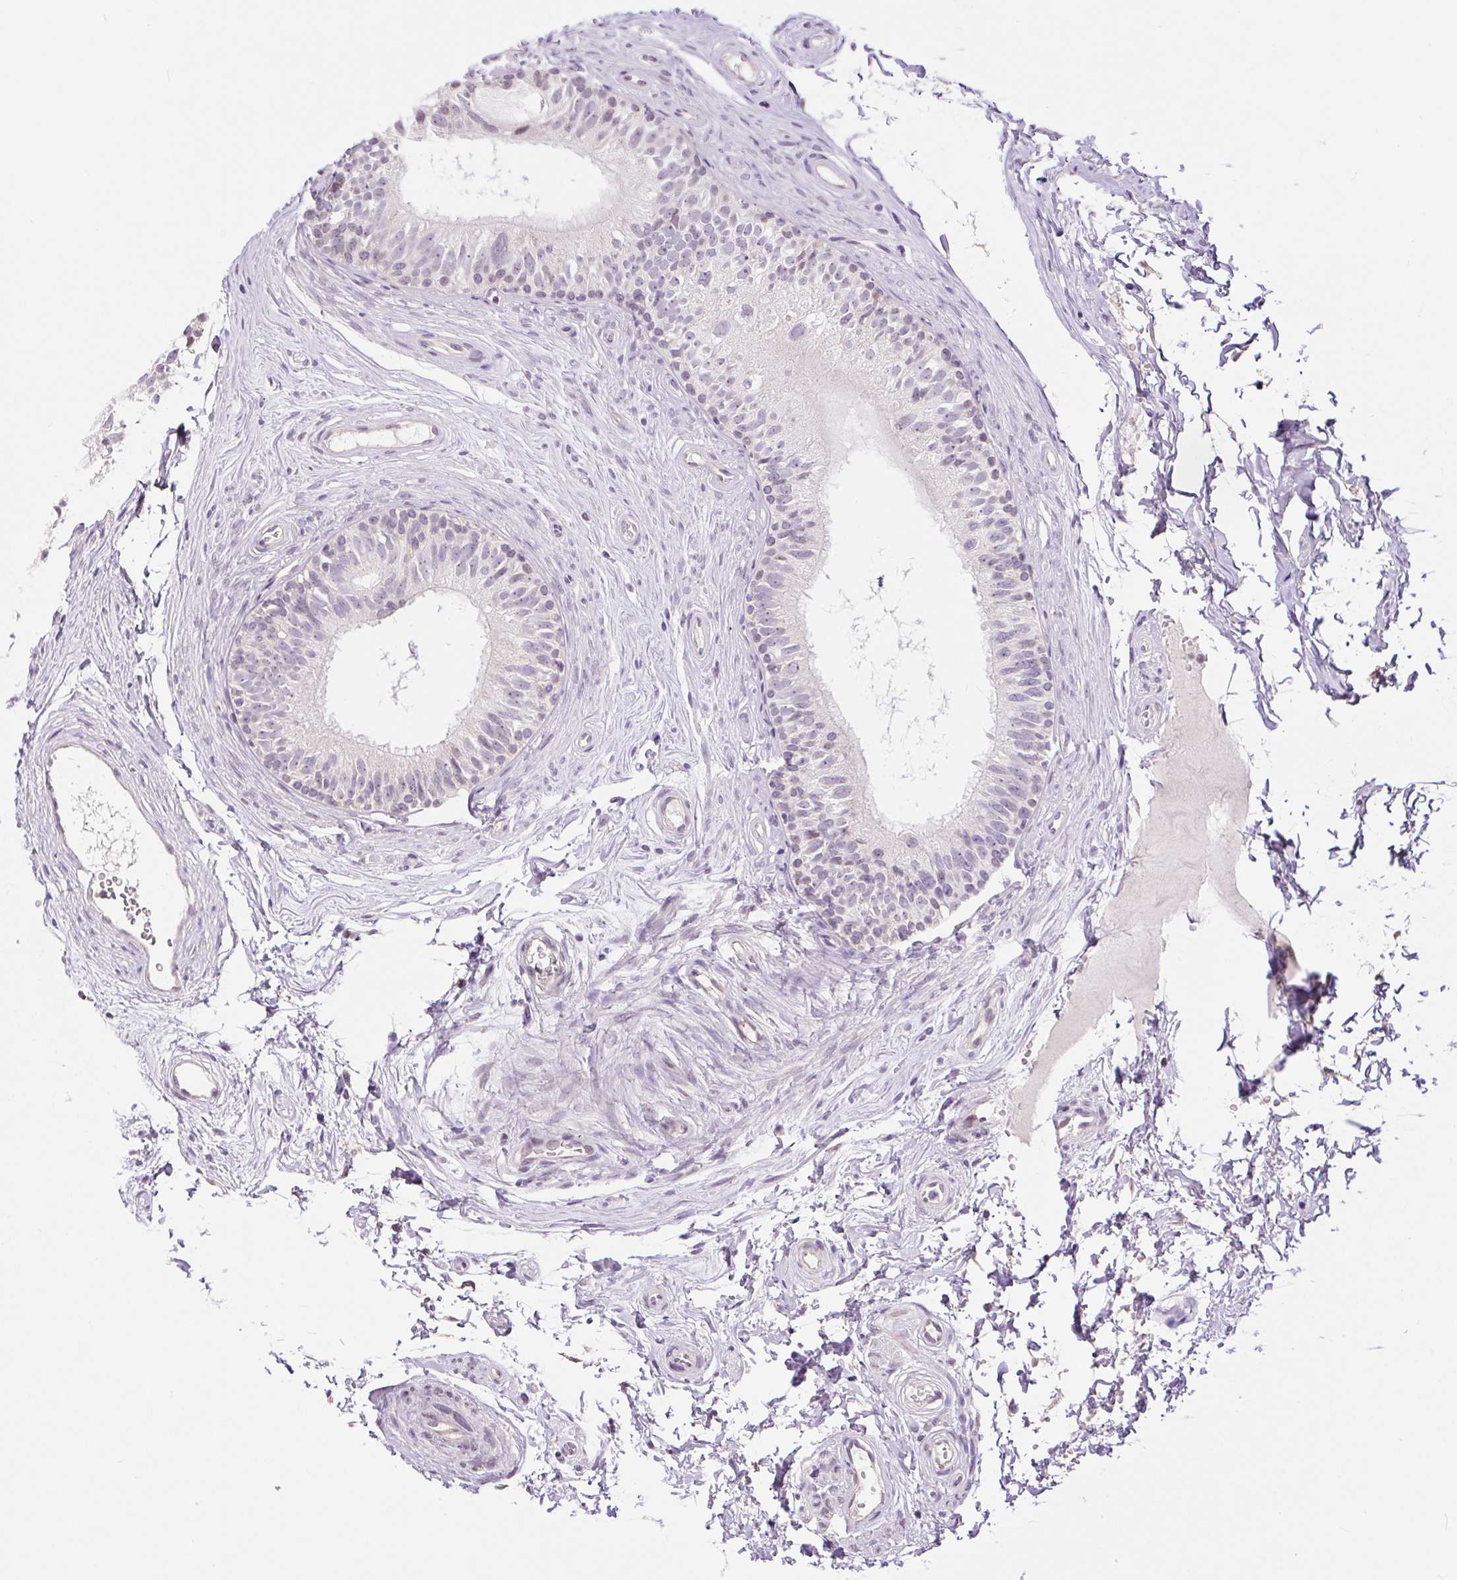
{"staining": {"intensity": "weak", "quantity": "<25%", "location": "nuclear"}, "tissue": "epididymis", "cell_type": "Glandular cells", "image_type": "normal", "snomed": [{"axis": "morphology", "description": "Normal tissue, NOS"}, {"axis": "topography", "description": "Epididymis"}], "caption": "Histopathology image shows no significant protein positivity in glandular cells of benign epididymis.", "gene": "RACGAP1", "patient": {"sex": "male", "age": 45}}